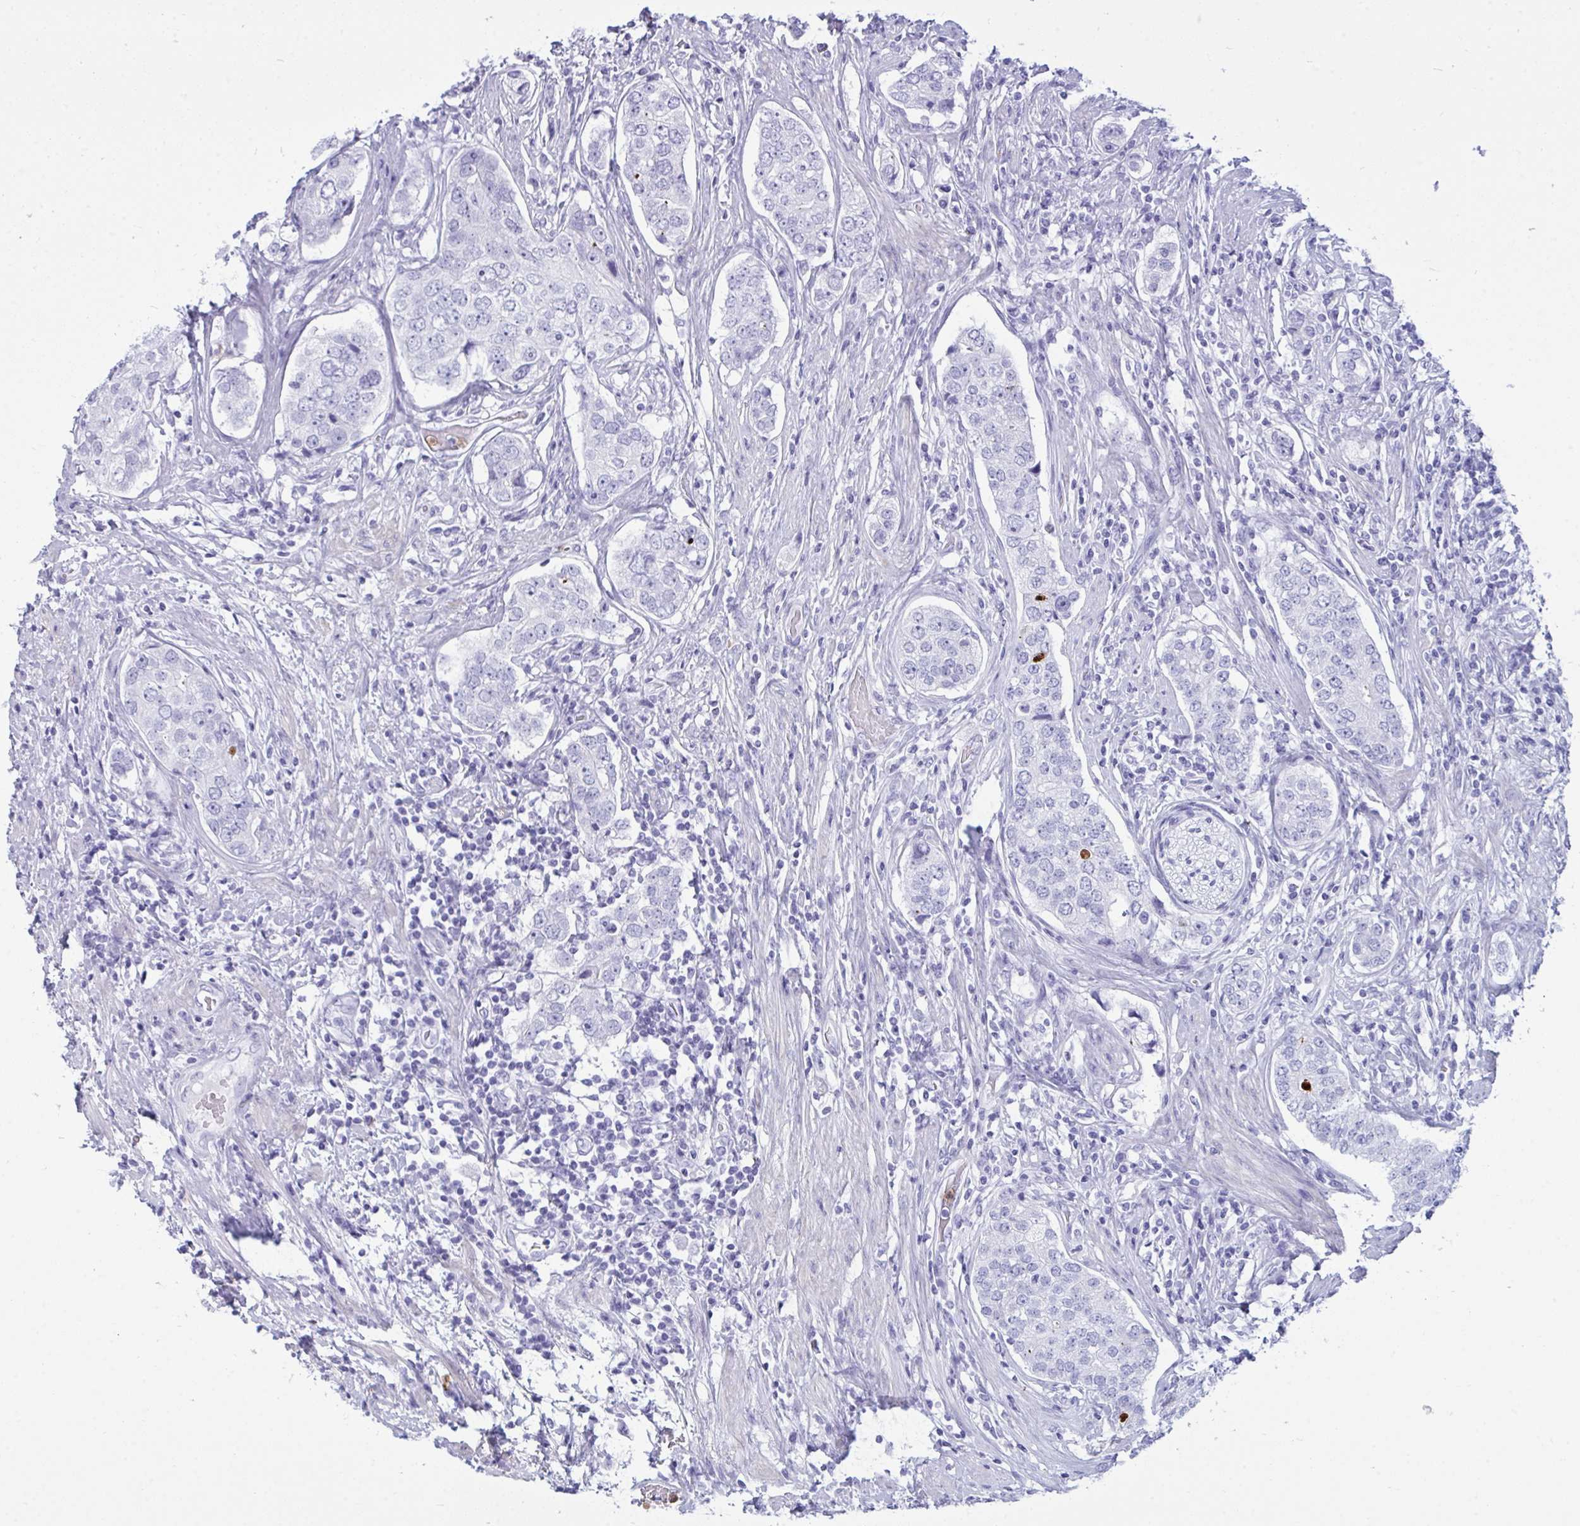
{"staining": {"intensity": "negative", "quantity": "none", "location": "none"}, "tissue": "prostate cancer", "cell_type": "Tumor cells", "image_type": "cancer", "snomed": [{"axis": "morphology", "description": "Adenocarcinoma, High grade"}, {"axis": "topography", "description": "Prostate"}], "caption": "DAB immunohistochemical staining of prostate high-grade adenocarcinoma displays no significant positivity in tumor cells.", "gene": "ARHGAP42", "patient": {"sex": "male", "age": 60}}